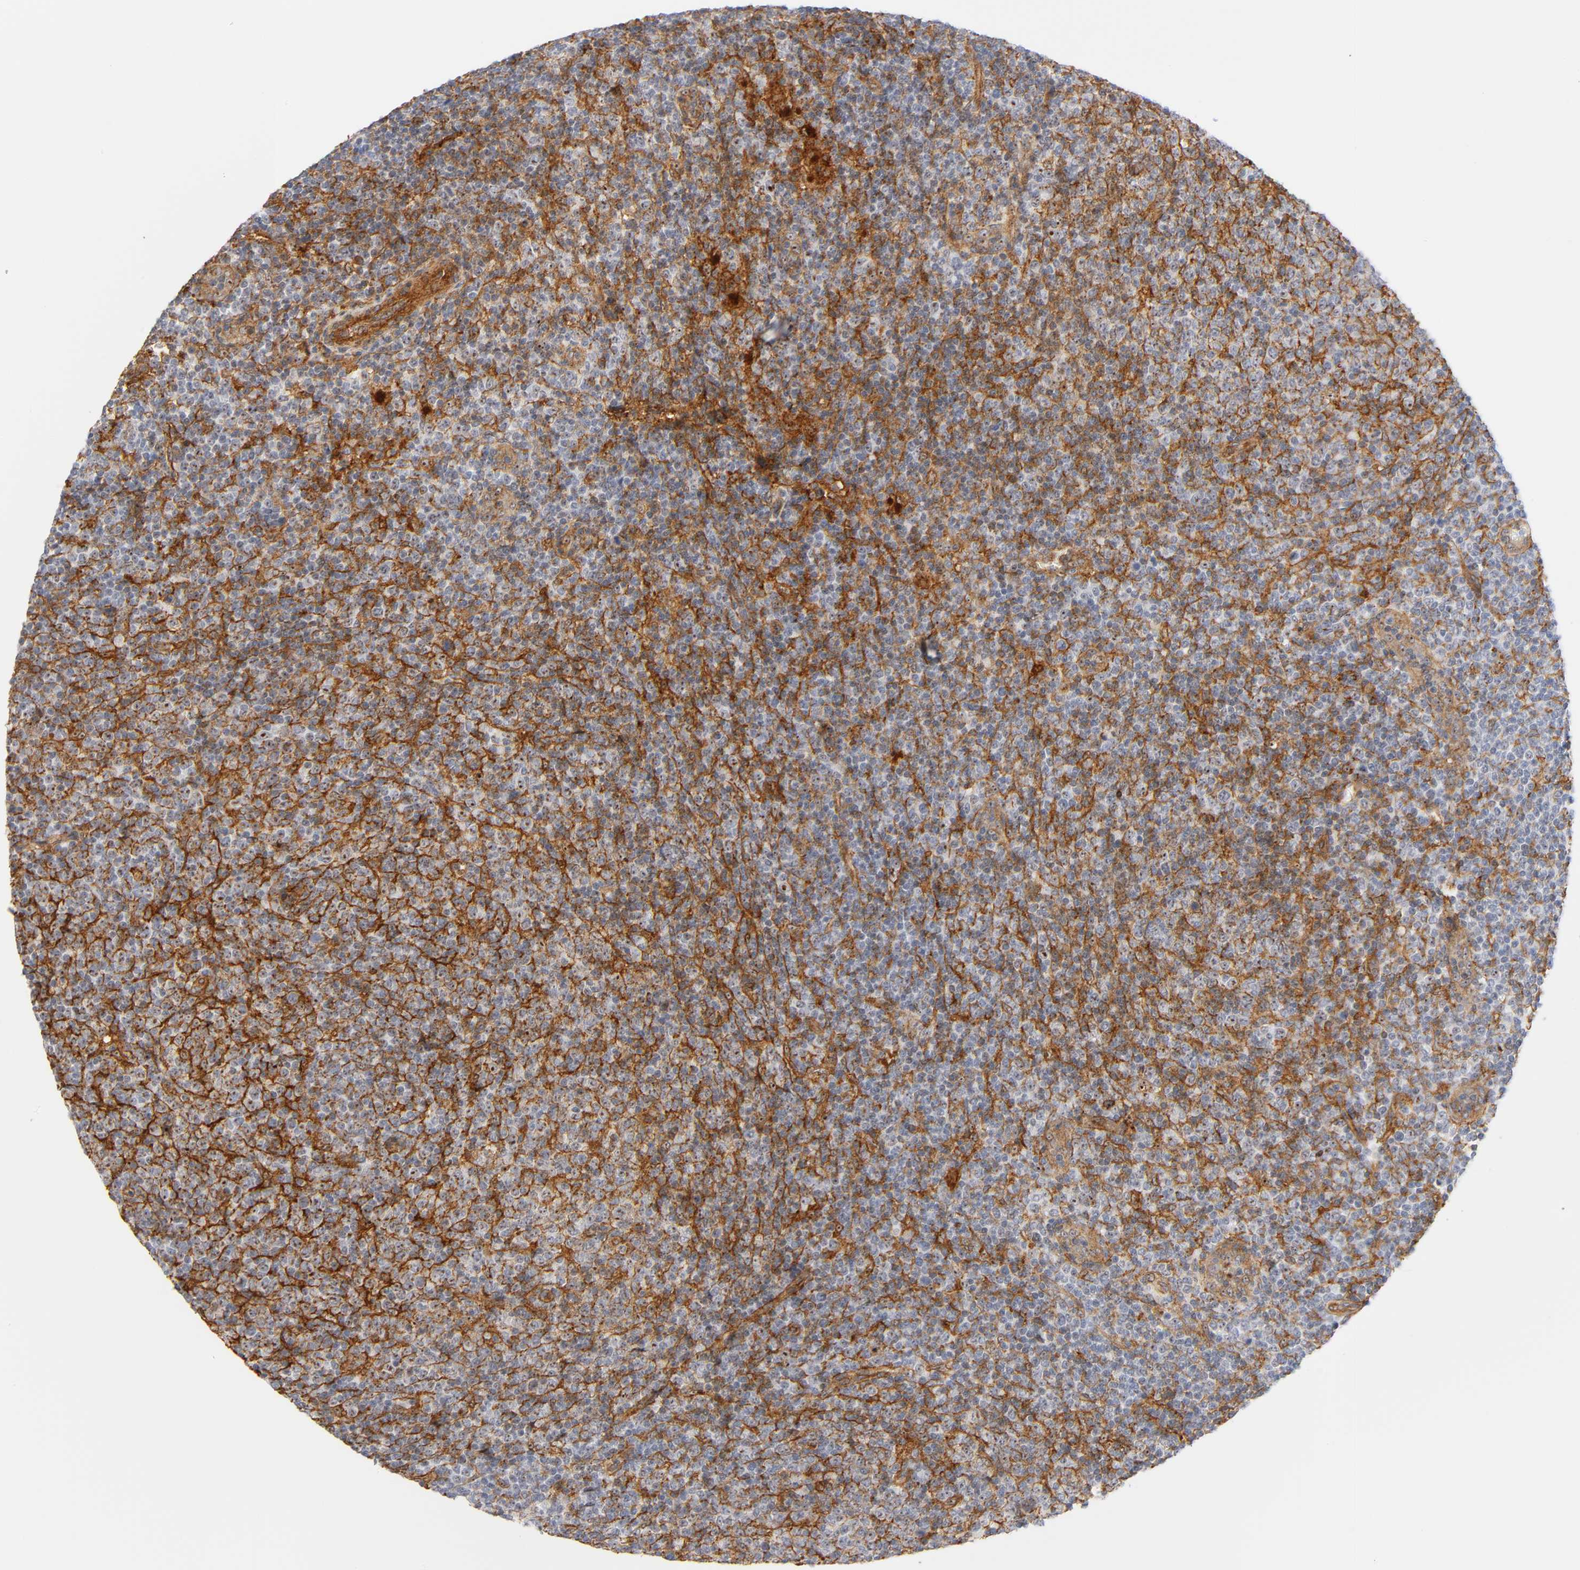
{"staining": {"intensity": "moderate", "quantity": "25%-75%", "location": "cytoplasmic/membranous"}, "tissue": "lymphoma", "cell_type": "Tumor cells", "image_type": "cancer", "snomed": [{"axis": "morphology", "description": "Malignant lymphoma, non-Hodgkin's type, Low grade"}, {"axis": "topography", "description": "Lymph node"}], "caption": "A high-resolution histopathology image shows immunohistochemistry (IHC) staining of low-grade malignant lymphoma, non-Hodgkin's type, which reveals moderate cytoplasmic/membranous positivity in about 25%-75% of tumor cells.", "gene": "PLD1", "patient": {"sex": "male", "age": 70}}